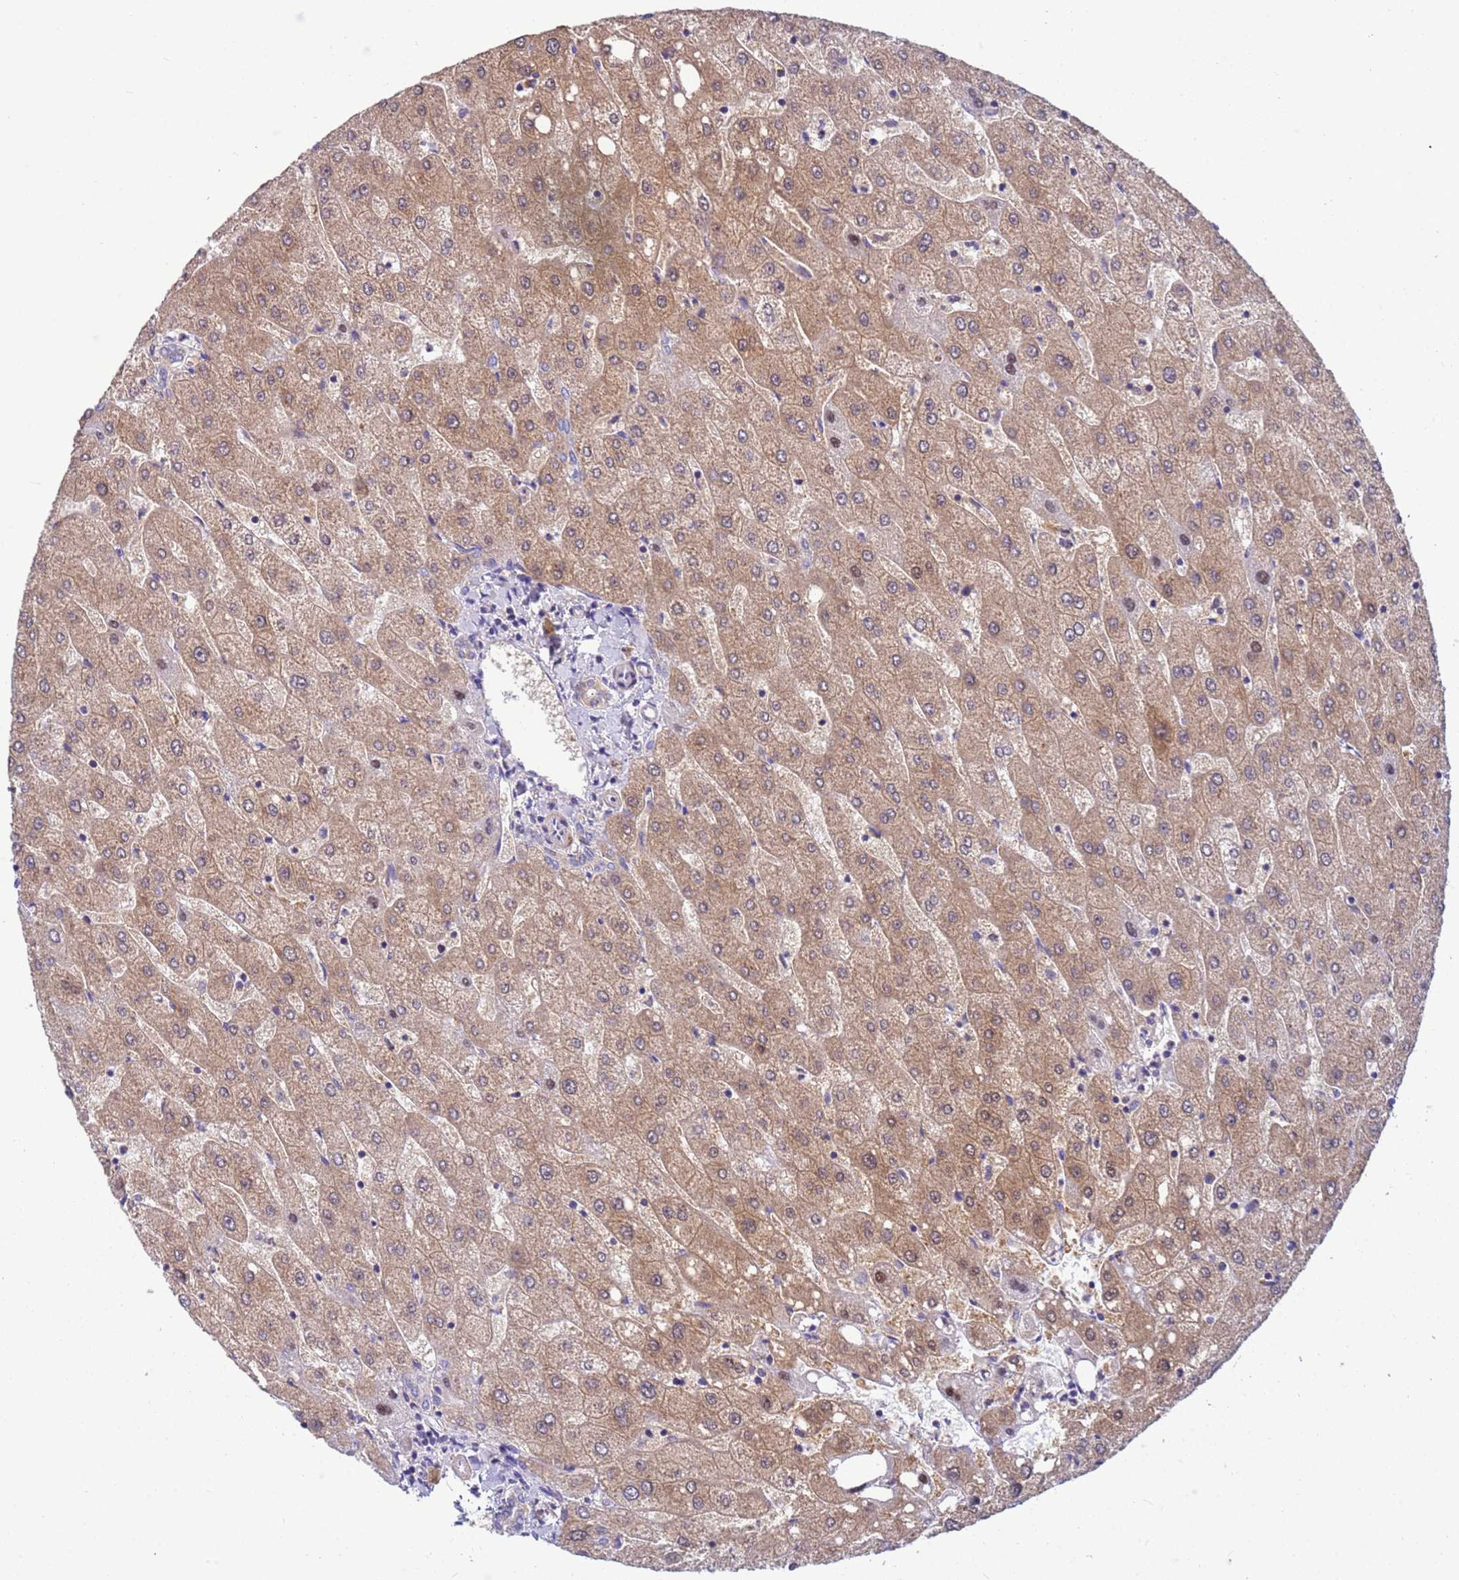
{"staining": {"intensity": "weak", "quantity": ">75%", "location": "cytoplasmic/membranous"}, "tissue": "liver", "cell_type": "Cholangiocytes", "image_type": "normal", "snomed": [{"axis": "morphology", "description": "Normal tissue, NOS"}, {"axis": "topography", "description": "Liver"}], "caption": "This histopathology image shows immunohistochemistry staining of unremarkable human liver, with low weak cytoplasmic/membranous staining in about >75% of cholangiocytes.", "gene": "KLHL13", "patient": {"sex": "male", "age": 67}}